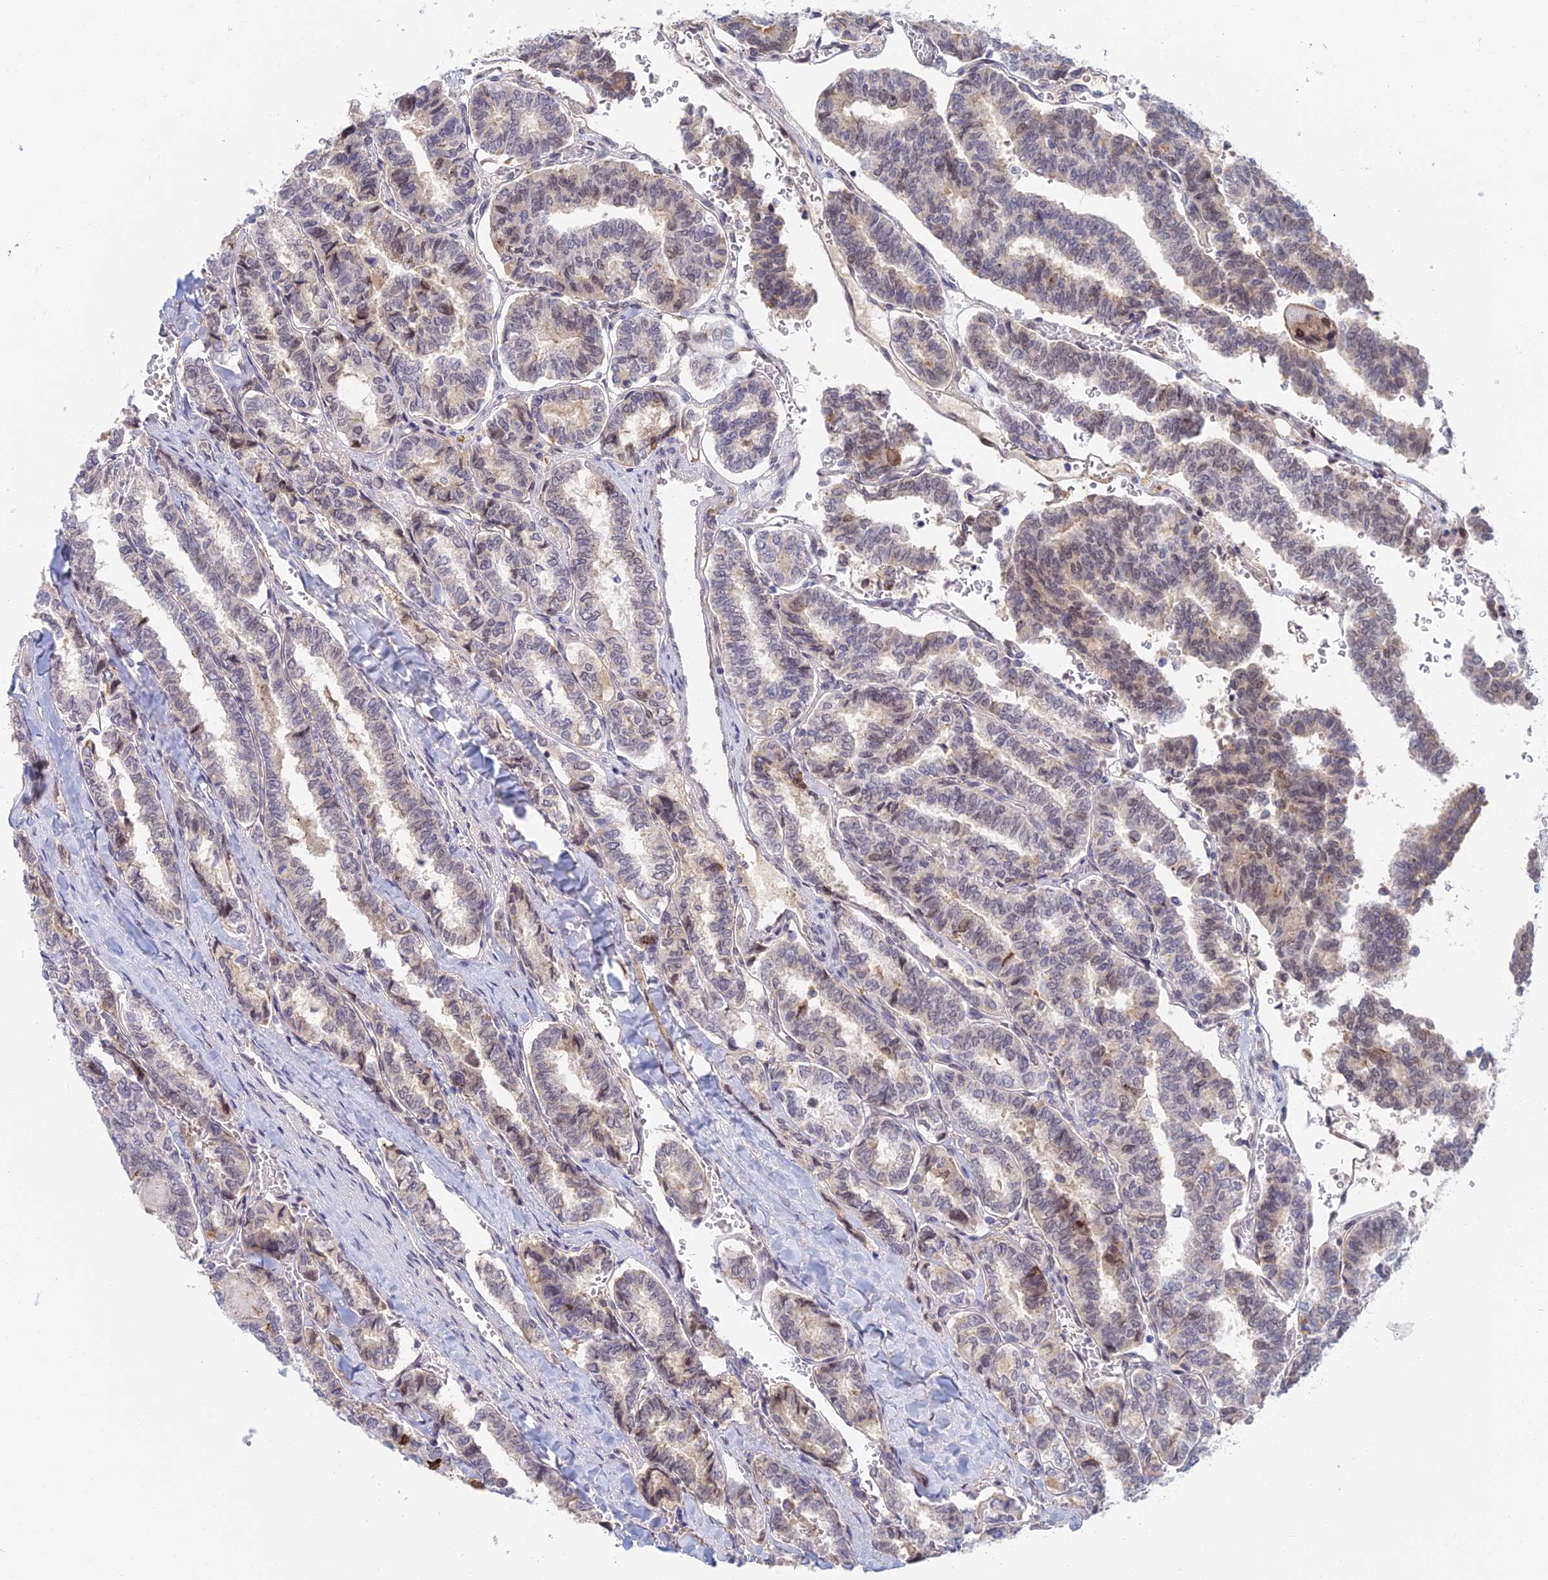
{"staining": {"intensity": "moderate", "quantity": "25%-75%", "location": "cytoplasmic/membranous,nuclear"}, "tissue": "thyroid cancer", "cell_type": "Tumor cells", "image_type": "cancer", "snomed": [{"axis": "morphology", "description": "Papillary adenocarcinoma, NOS"}, {"axis": "topography", "description": "Thyroid gland"}], "caption": "Immunohistochemical staining of human papillary adenocarcinoma (thyroid) reveals medium levels of moderate cytoplasmic/membranous and nuclear staining in about 25%-75% of tumor cells.", "gene": "ZUP1", "patient": {"sex": "female", "age": 35}}